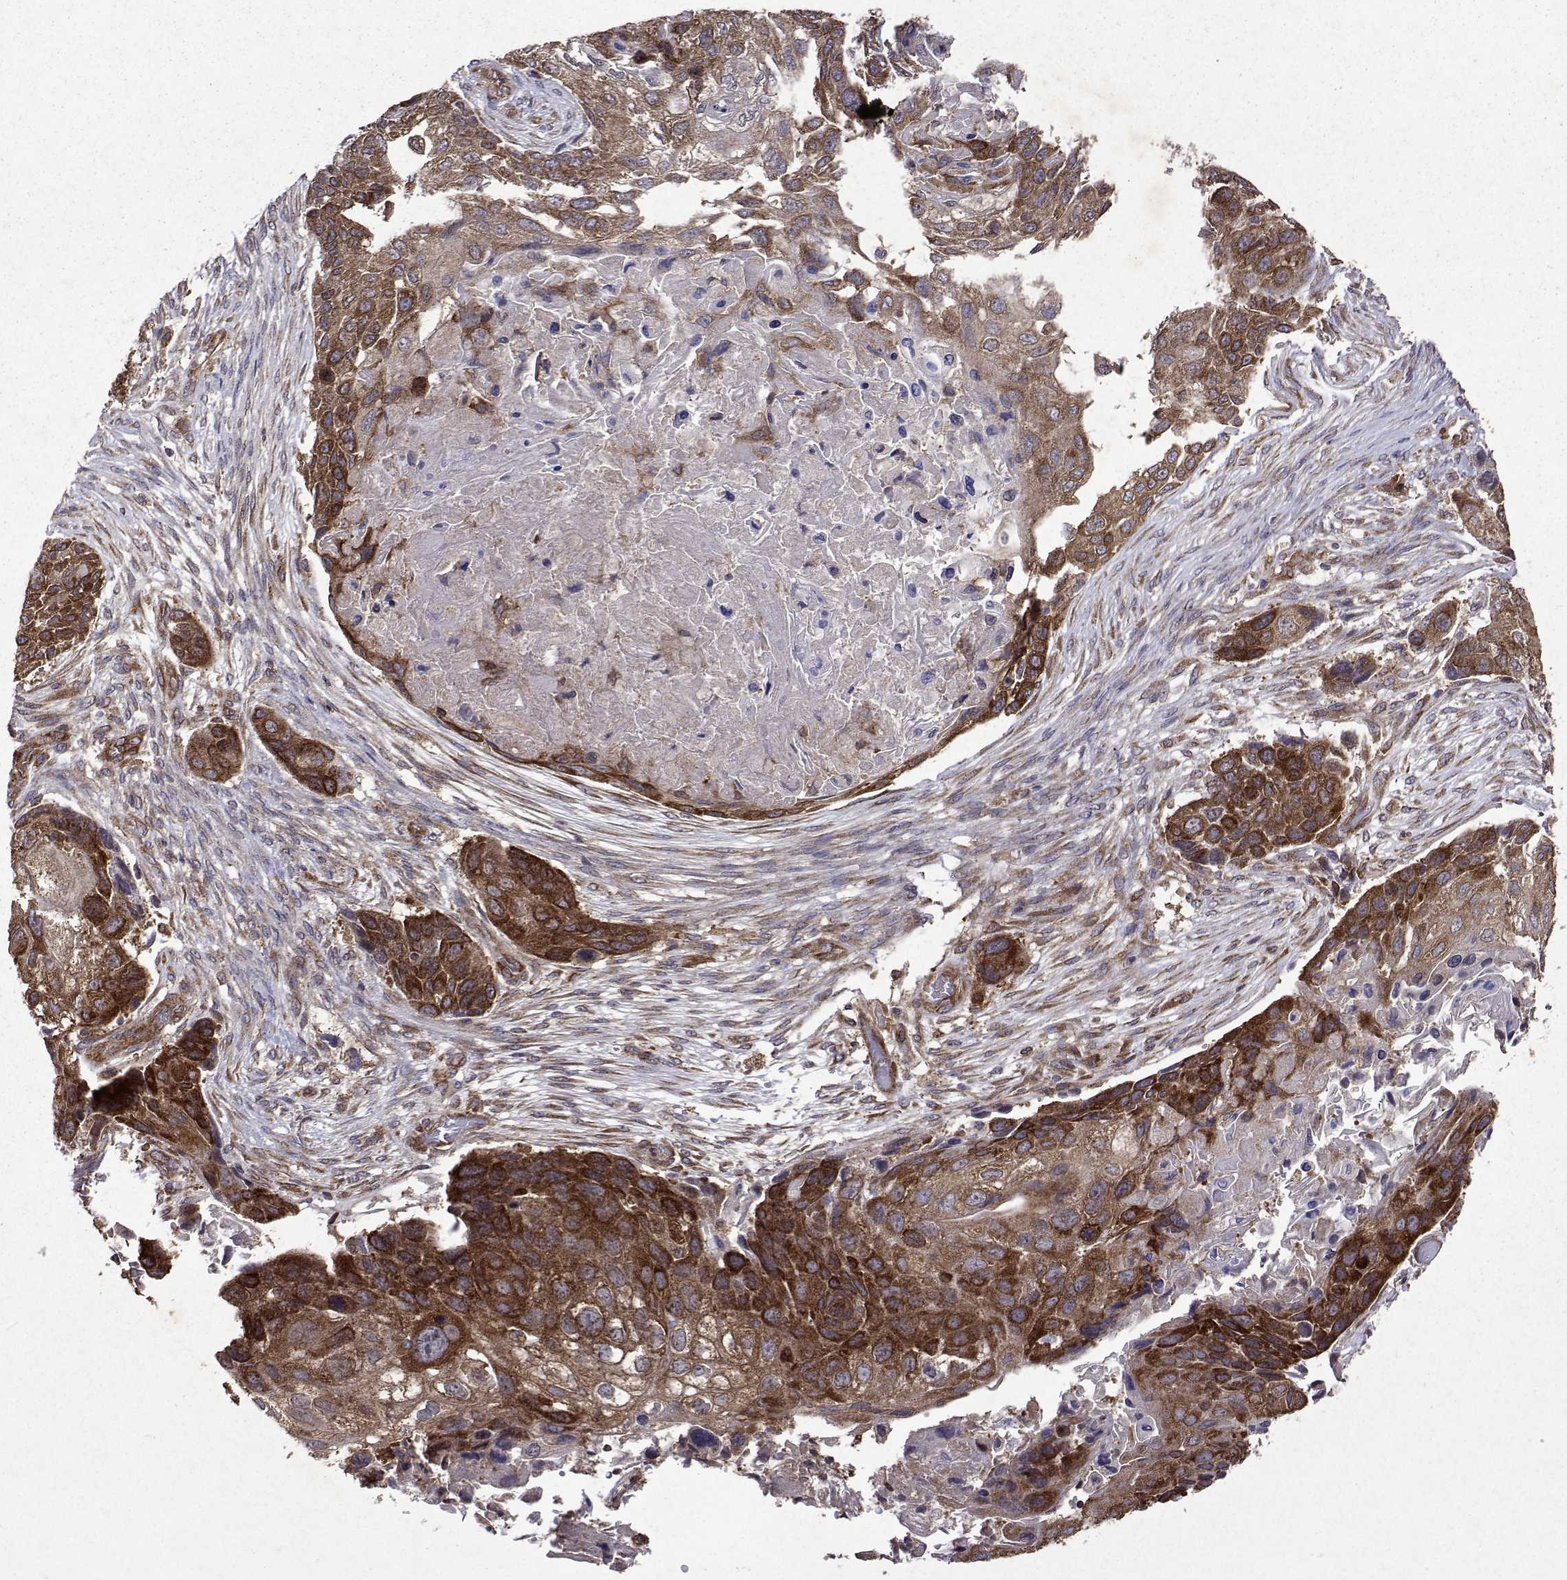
{"staining": {"intensity": "moderate", "quantity": ">75%", "location": "cytoplasmic/membranous"}, "tissue": "lung cancer", "cell_type": "Tumor cells", "image_type": "cancer", "snomed": [{"axis": "morphology", "description": "Squamous cell carcinoma, NOS"}, {"axis": "topography", "description": "Lung"}], "caption": "This is a photomicrograph of immunohistochemistry (IHC) staining of lung cancer, which shows moderate staining in the cytoplasmic/membranous of tumor cells.", "gene": "TARBP2", "patient": {"sex": "male", "age": 69}}